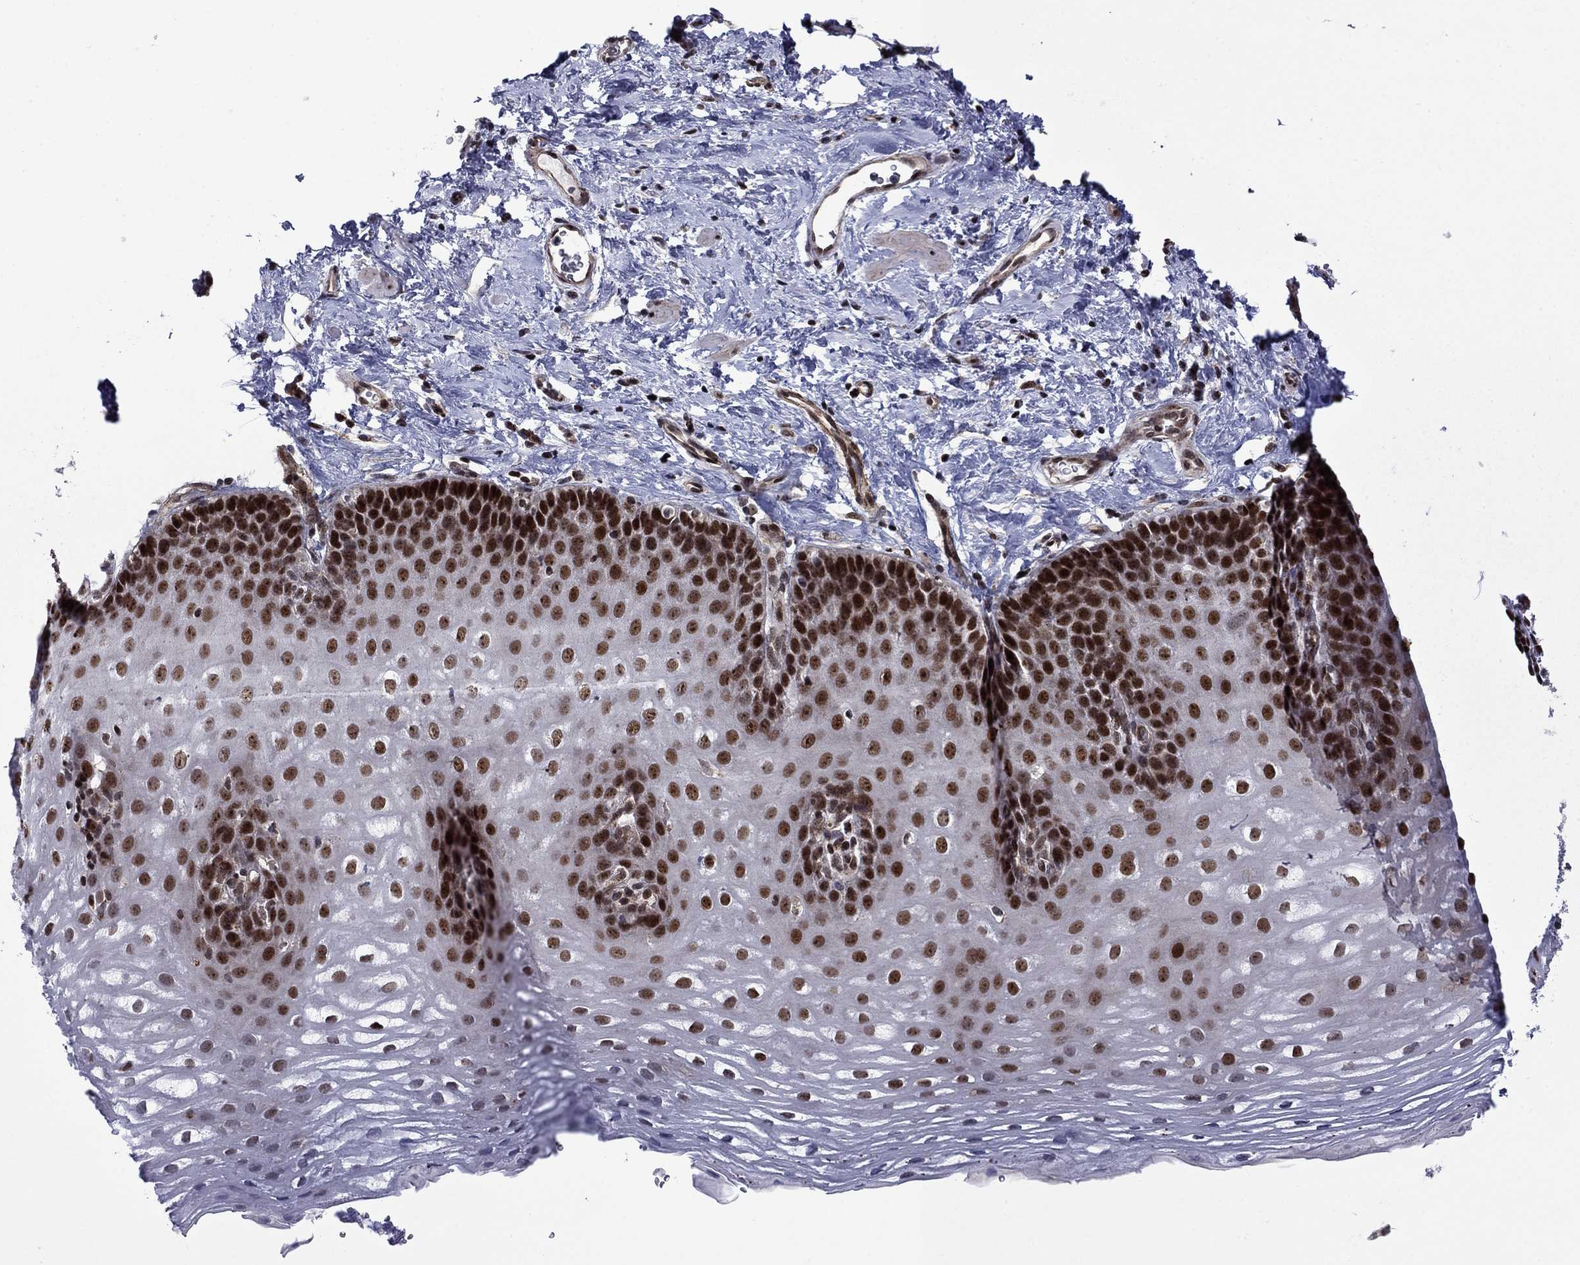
{"staining": {"intensity": "strong", "quantity": "25%-75%", "location": "nuclear"}, "tissue": "esophagus", "cell_type": "Squamous epithelial cells", "image_type": "normal", "snomed": [{"axis": "morphology", "description": "Normal tissue, NOS"}, {"axis": "topography", "description": "Esophagus"}], "caption": "This micrograph demonstrates unremarkable esophagus stained with immunohistochemistry (IHC) to label a protein in brown. The nuclear of squamous epithelial cells show strong positivity for the protein. Nuclei are counter-stained blue.", "gene": "SURF2", "patient": {"sex": "male", "age": 64}}